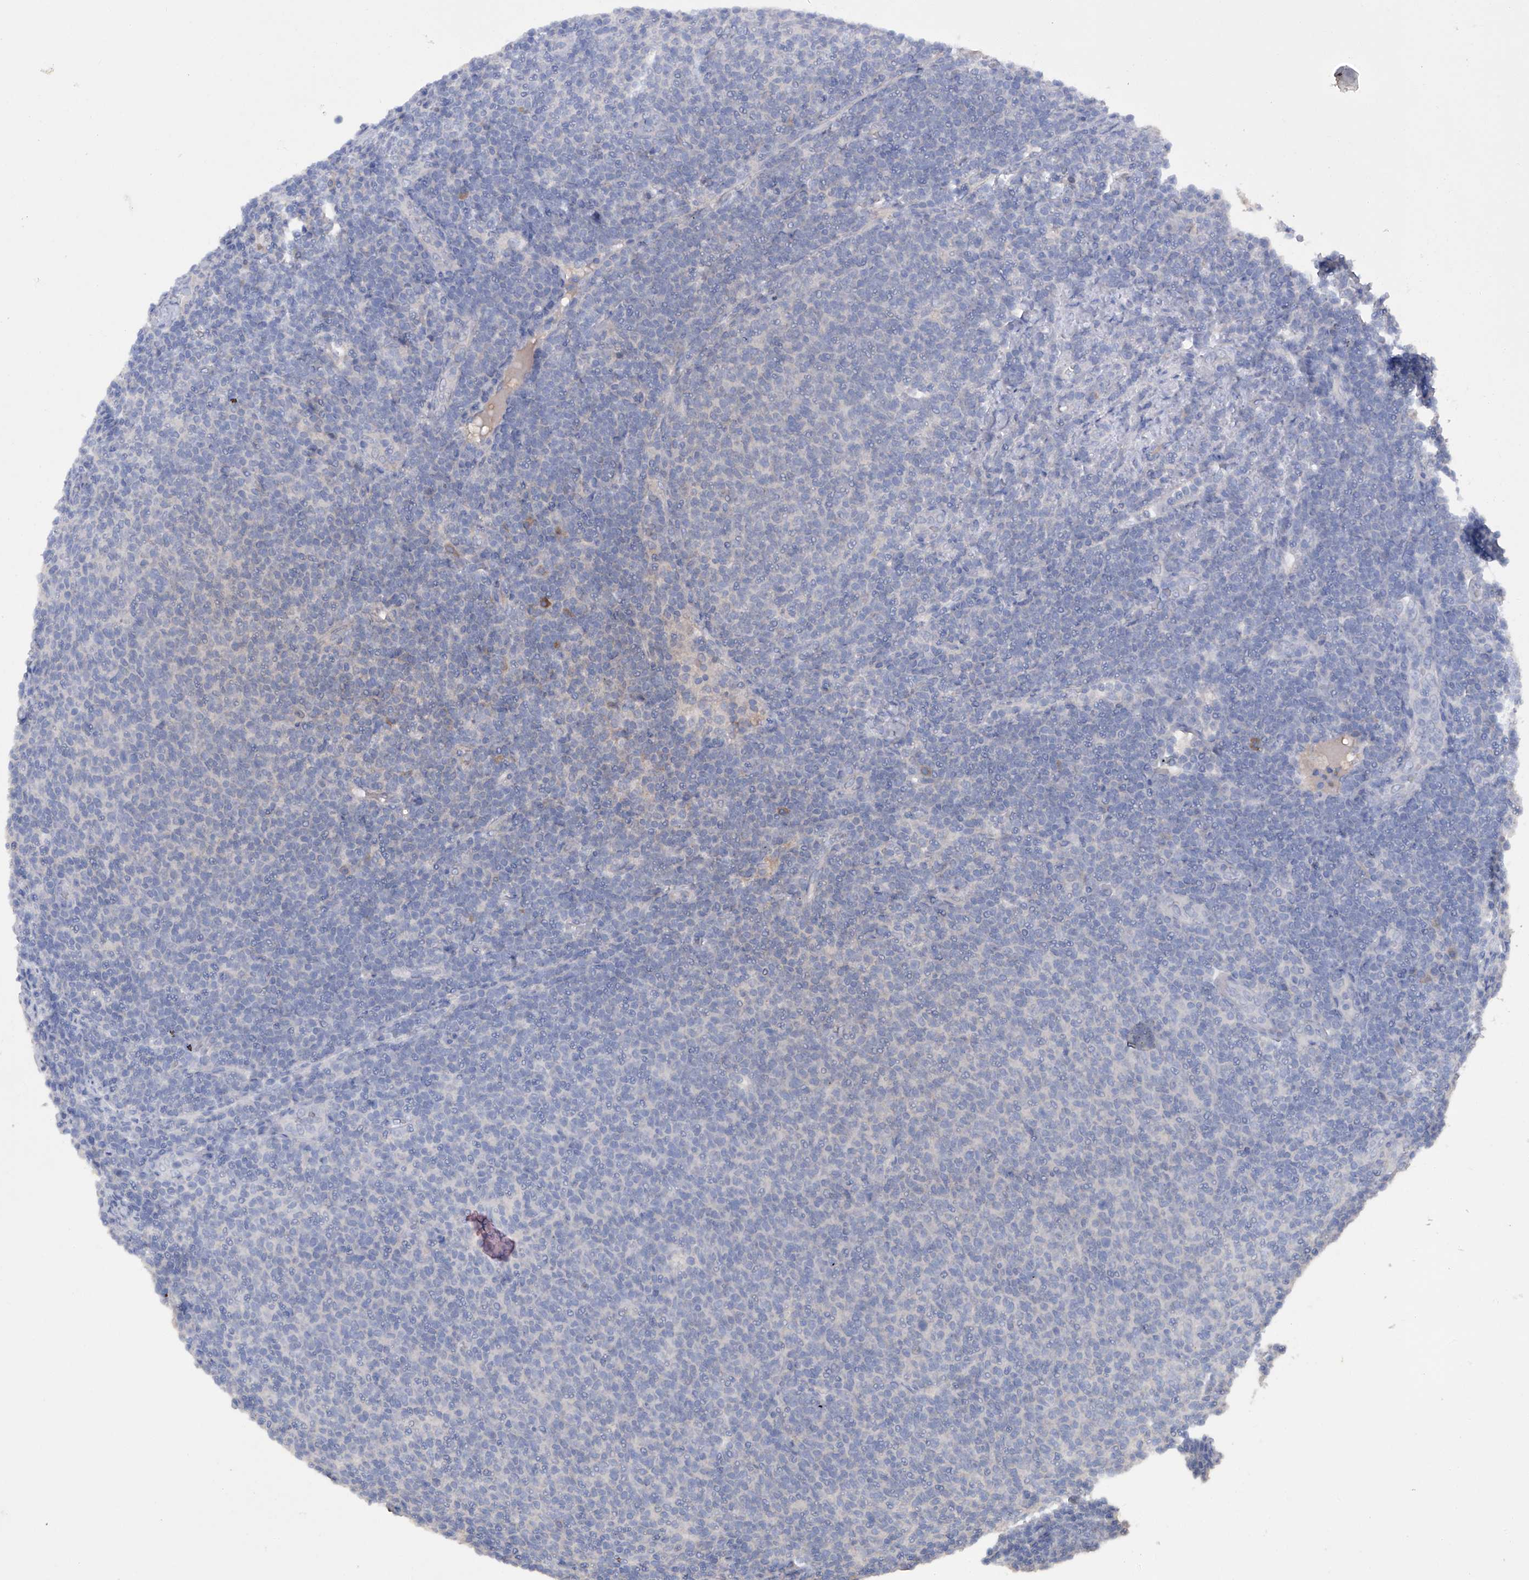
{"staining": {"intensity": "negative", "quantity": "none", "location": "none"}, "tissue": "lymphoma", "cell_type": "Tumor cells", "image_type": "cancer", "snomed": [{"axis": "morphology", "description": "Malignant lymphoma, non-Hodgkin's type, Low grade"}, {"axis": "topography", "description": "Lymph node"}], "caption": "DAB (3,3'-diaminobenzidine) immunohistochemical staining of lymphoma demonstrates no significant staining in tumor cells.", "gene": "PCSK5", "patient": {"sex": "male", "age": 66}}